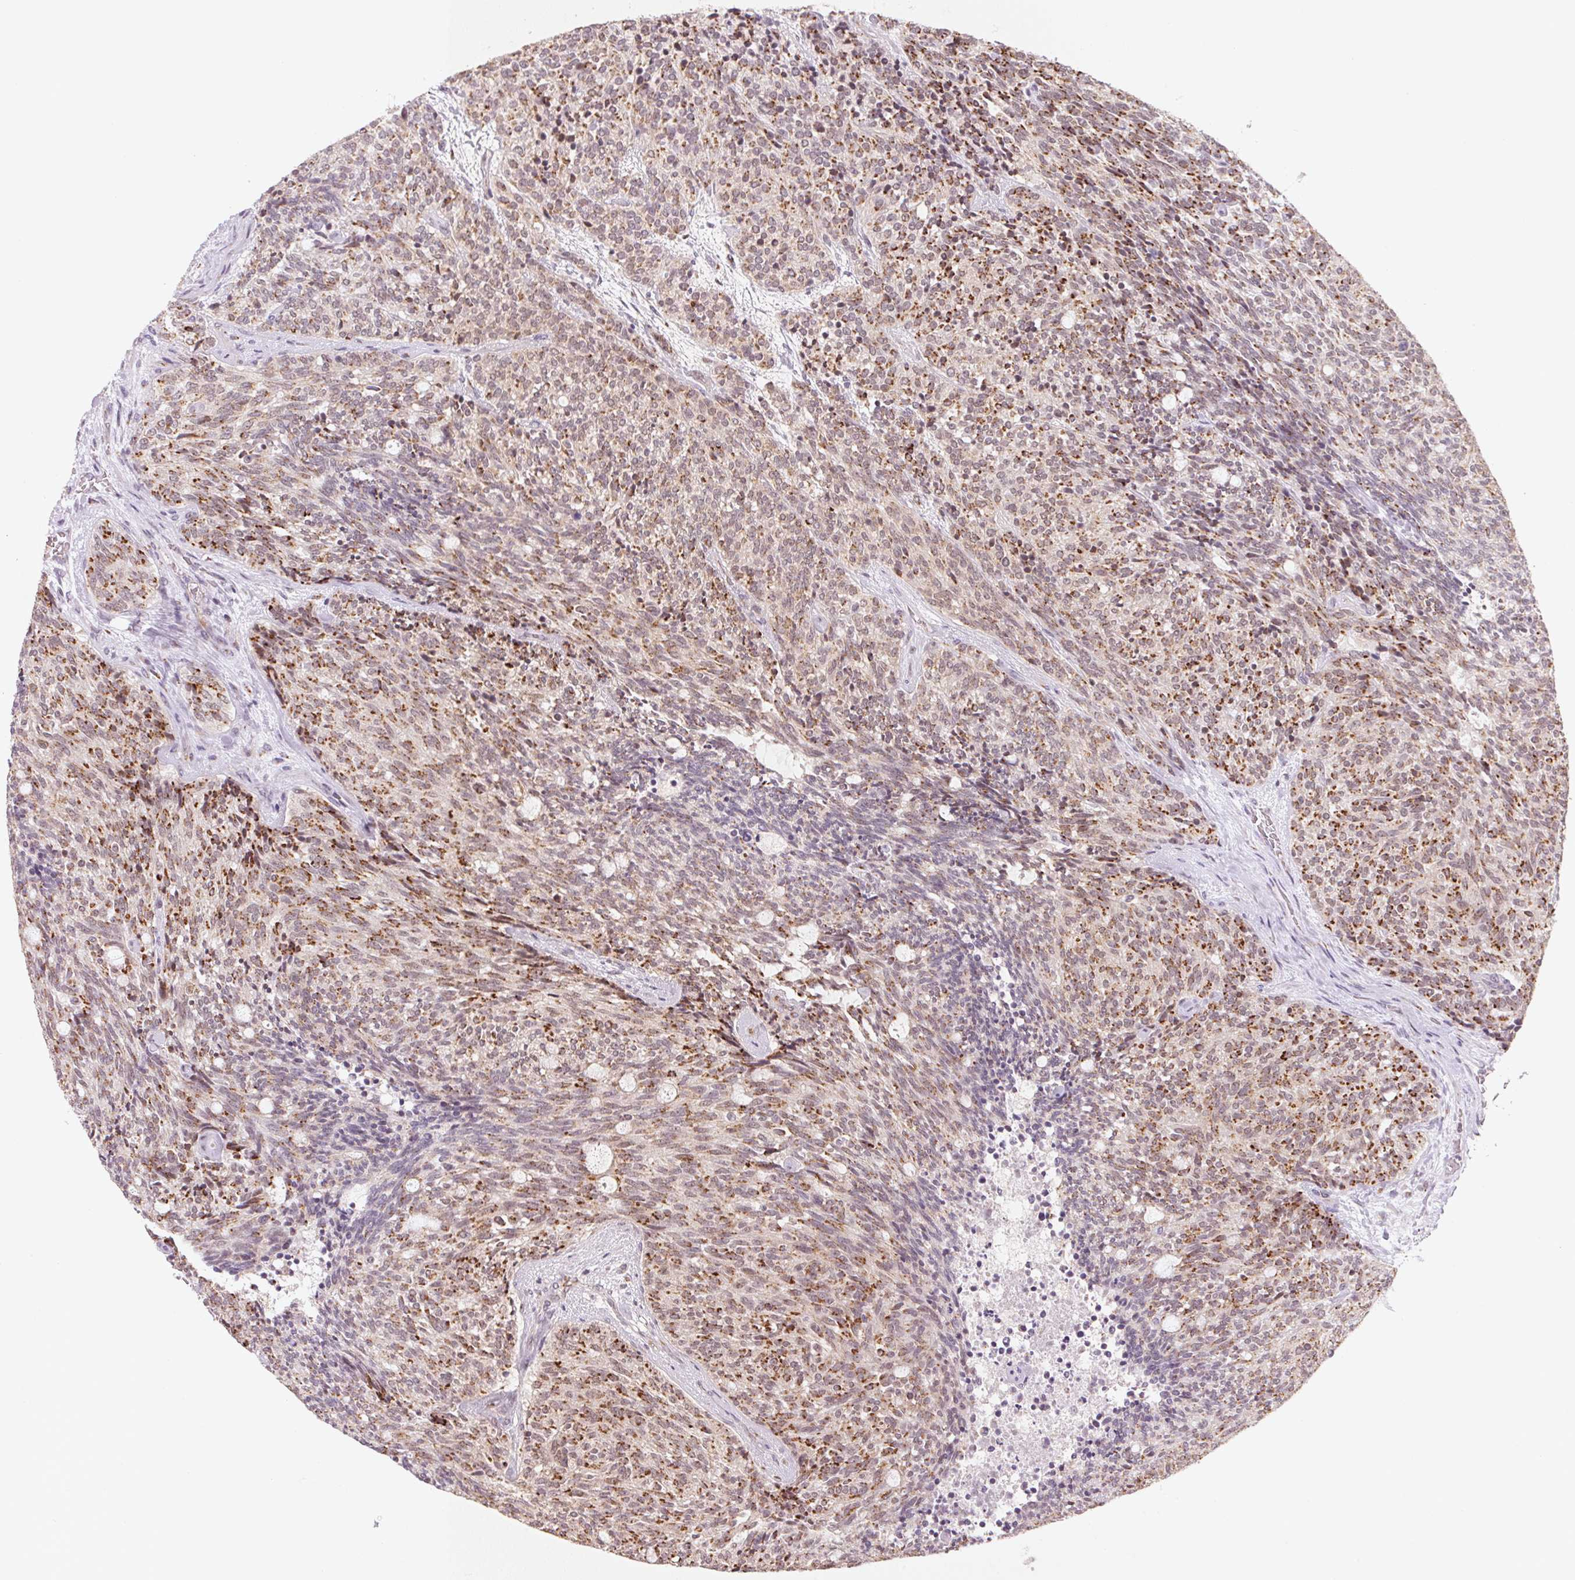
{"staining": {"intensity": "strong", "quantity": "25%-75%", "location": "cytoplasmic/membranous"}, "tissue": "carcinoid", "cell_type": "Tumor cells", "image_type": "cancer", "snomed": [{"axis": "morphology", "description": "Carcinoid, malignant, NOS"}, {"axis": "topography", "description": "Pancreas"}], "caption": "Brown immunohistochemical staining in human carcinoid reveals strong cytoplasmic/membranous staining in about 25%-75% of tumor cells. (Stains: DAB (3,3'-diaminobenzidine) in brown, nuclei in blue, Microscopy: brightfield microscopy at high magnification).", "gene": "RAB22A", "patient": {"sex": "female", "age": 54}}